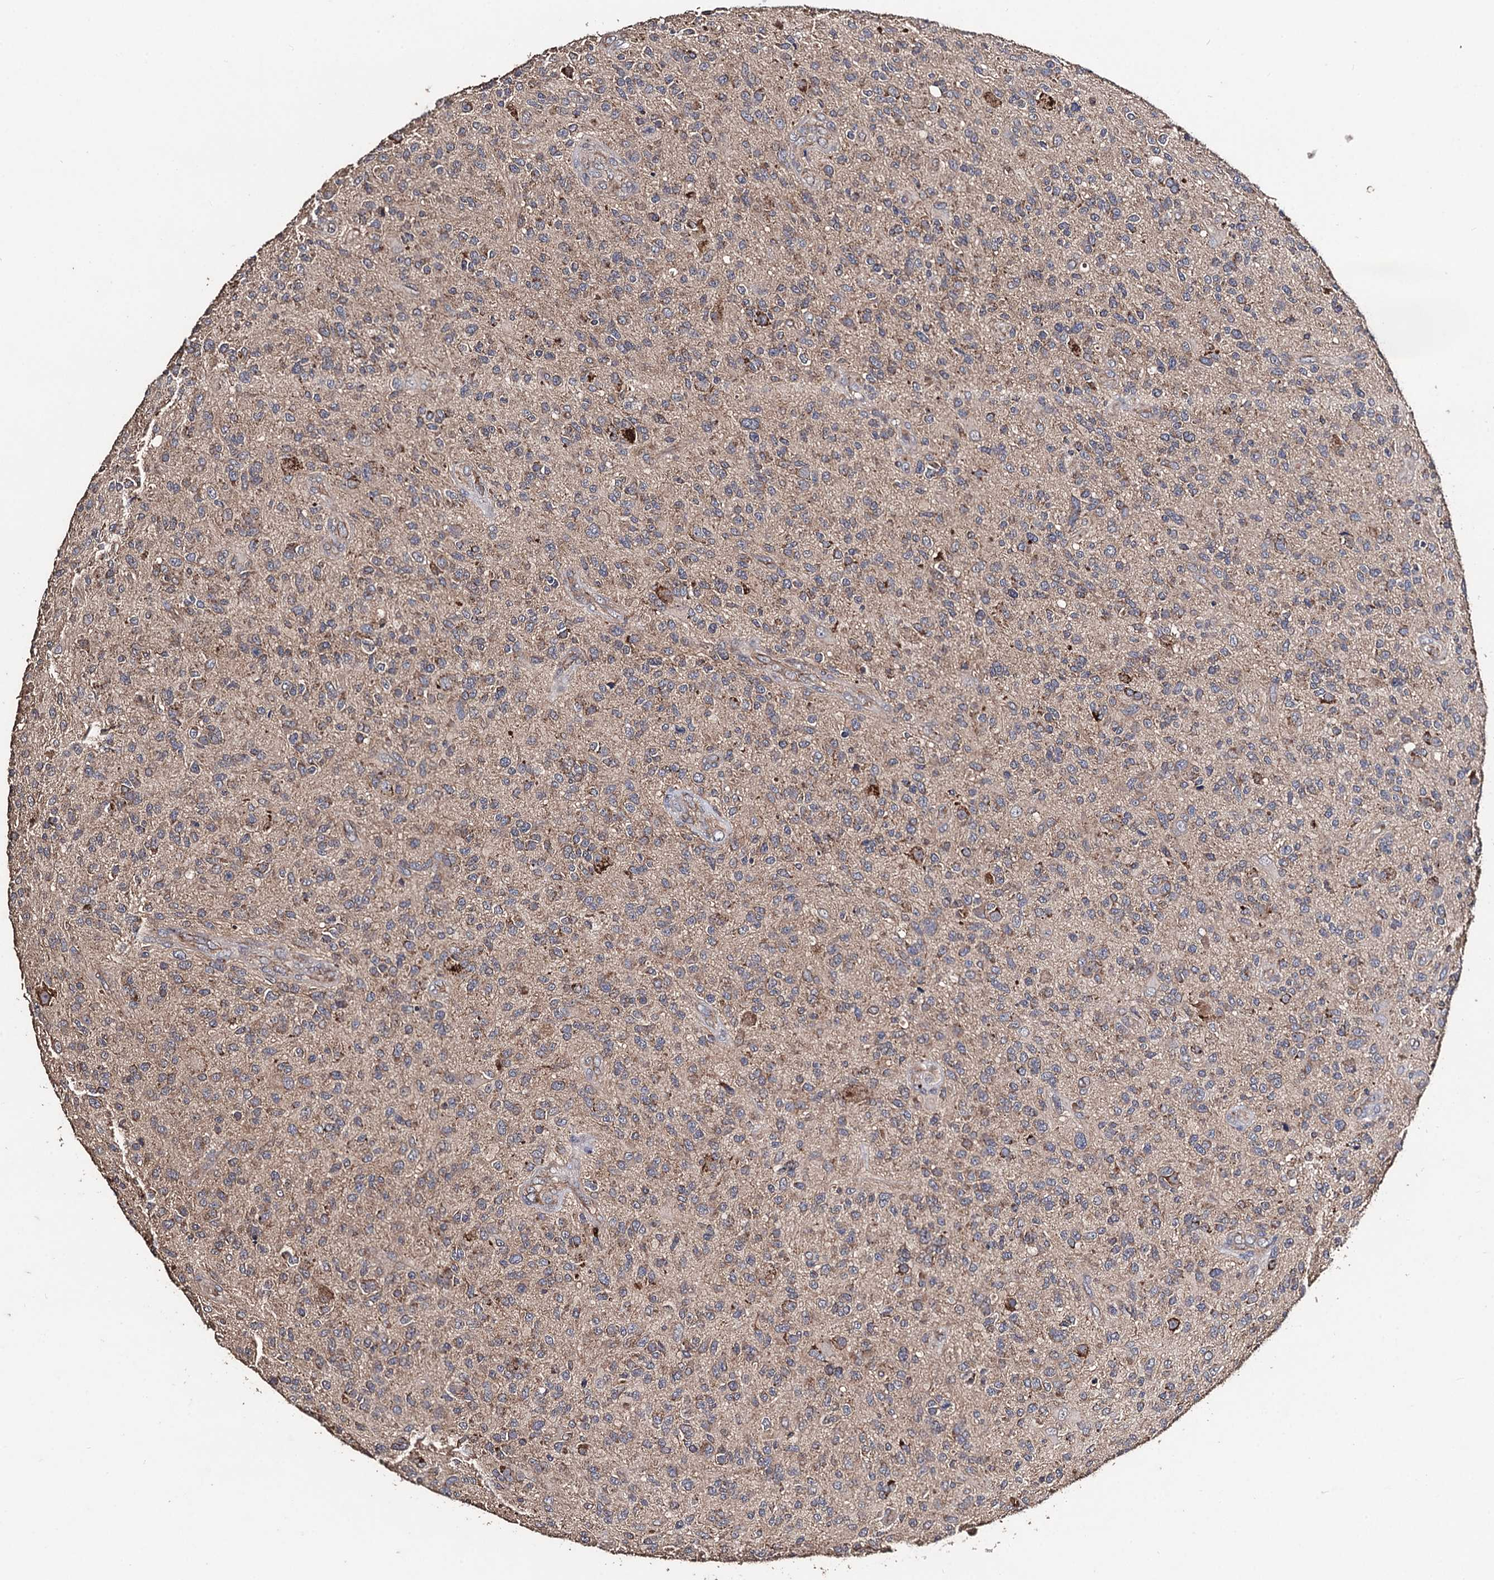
{"staining": {"intensity": "weak", "quantity": "25%-75%", "location": "cytoplasmic/membranous"}, "tissue": "glioma", "cell_type": "Tumor cells", "image_type": "cancer", "snomed": [{"axis": "morphology", "description": "Glioma, malignant, High grade"}, {"axis": "topography", "description": "Brain"}], "caption": "Protein staining exhibits weak cytoplasmic/membranous positivity in about 25%-75% of tumor cells in glioma. (brown staining indicates protein expression, while blue staining denotes nuclei).", "gene": "PPTC7", "patient": {"sex": "male", "age": 47}}